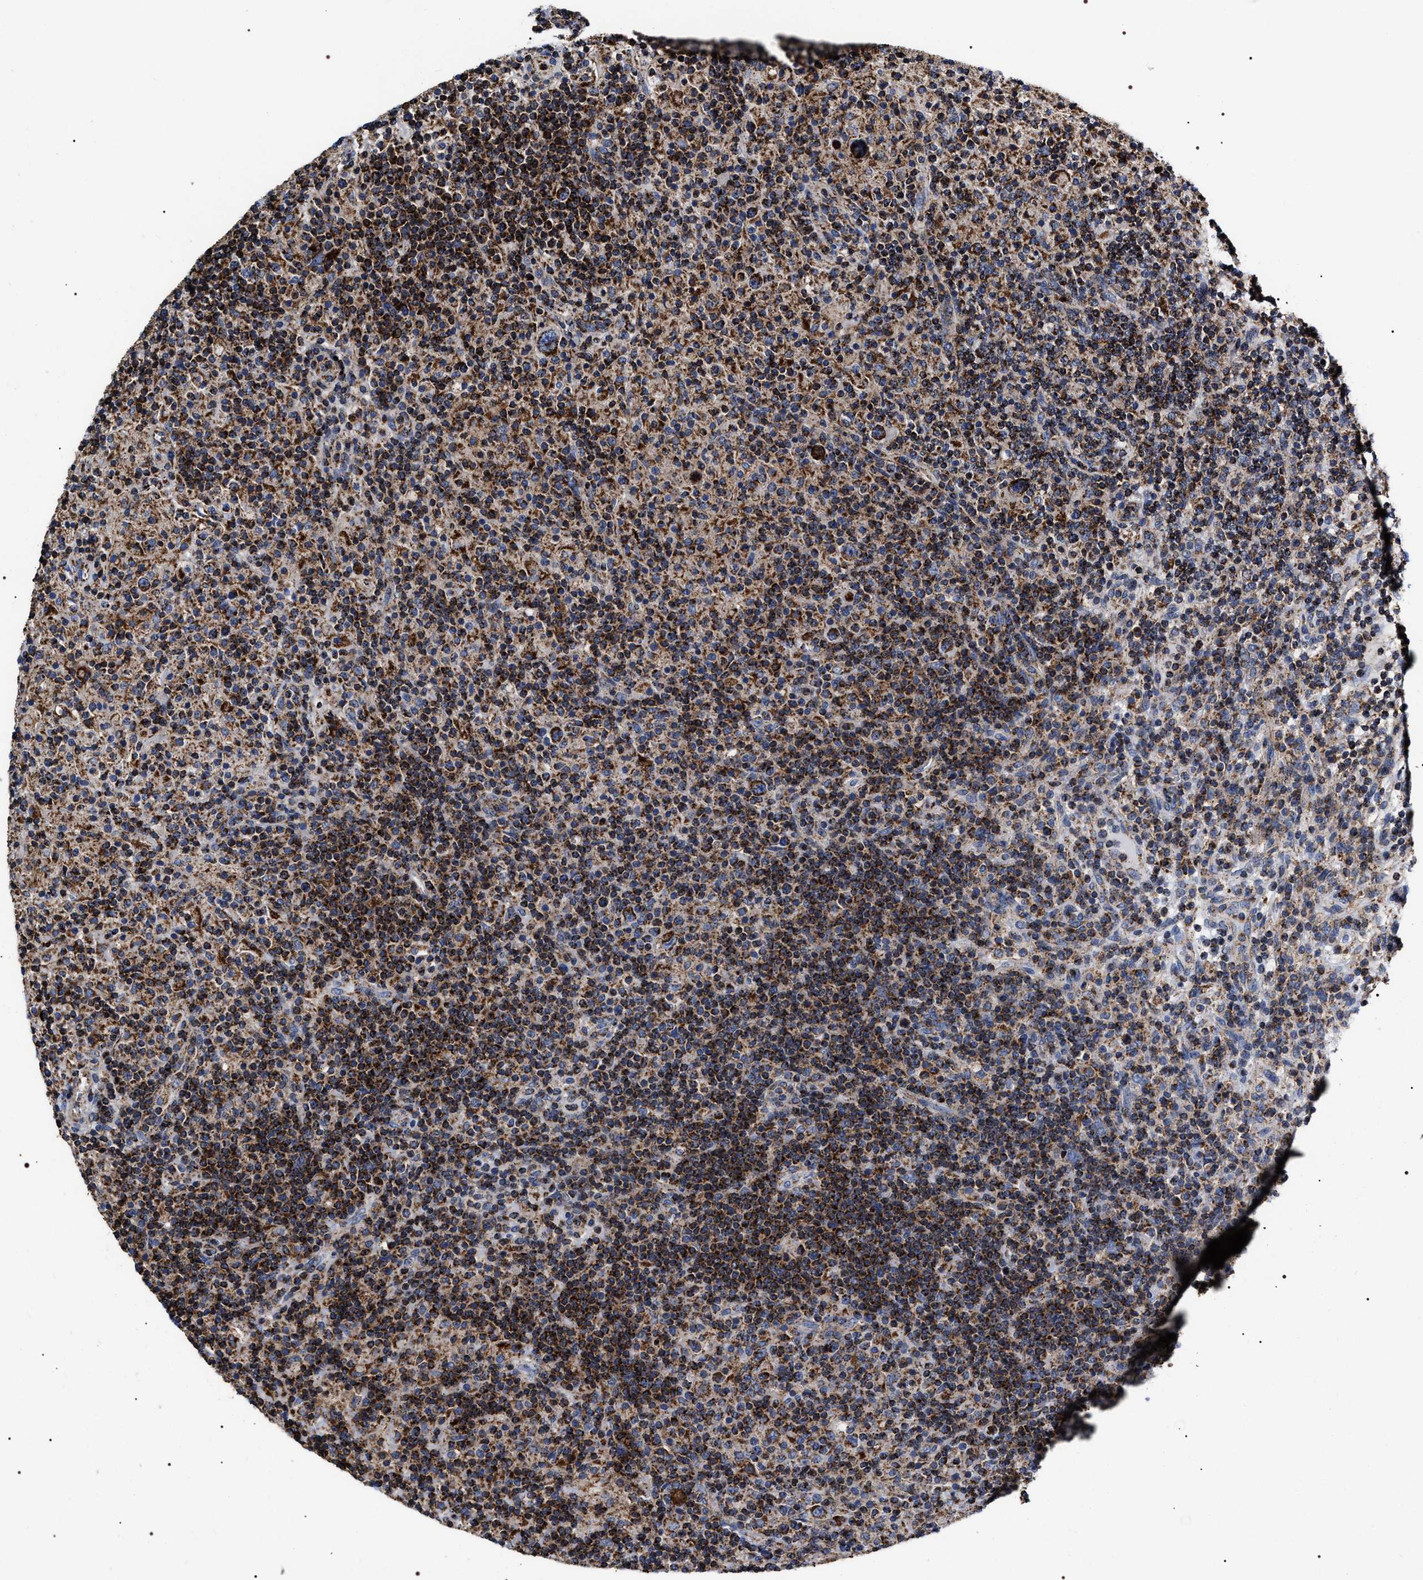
{"staining": {"intensity": "strong", "quantity": ">75%", "location": "cytoplasmic/membranous"}, "tissue": "lymphoma", "cell_type": "Tumor cells", "image_type": "cancer", "snomed": [{"axis": "morphology", "description": "Hodgkin's disease, NOS"}, {"axis": "topography", "description": "Lymph node"}], "caption": "Protein expression by IHC reveals strong cytoplasmic/membranous expression in approximately >75% of tumor cells in Hodgkin's disease.", "gene": "COG5", "patient": {"sex": "male", "age": 70}}